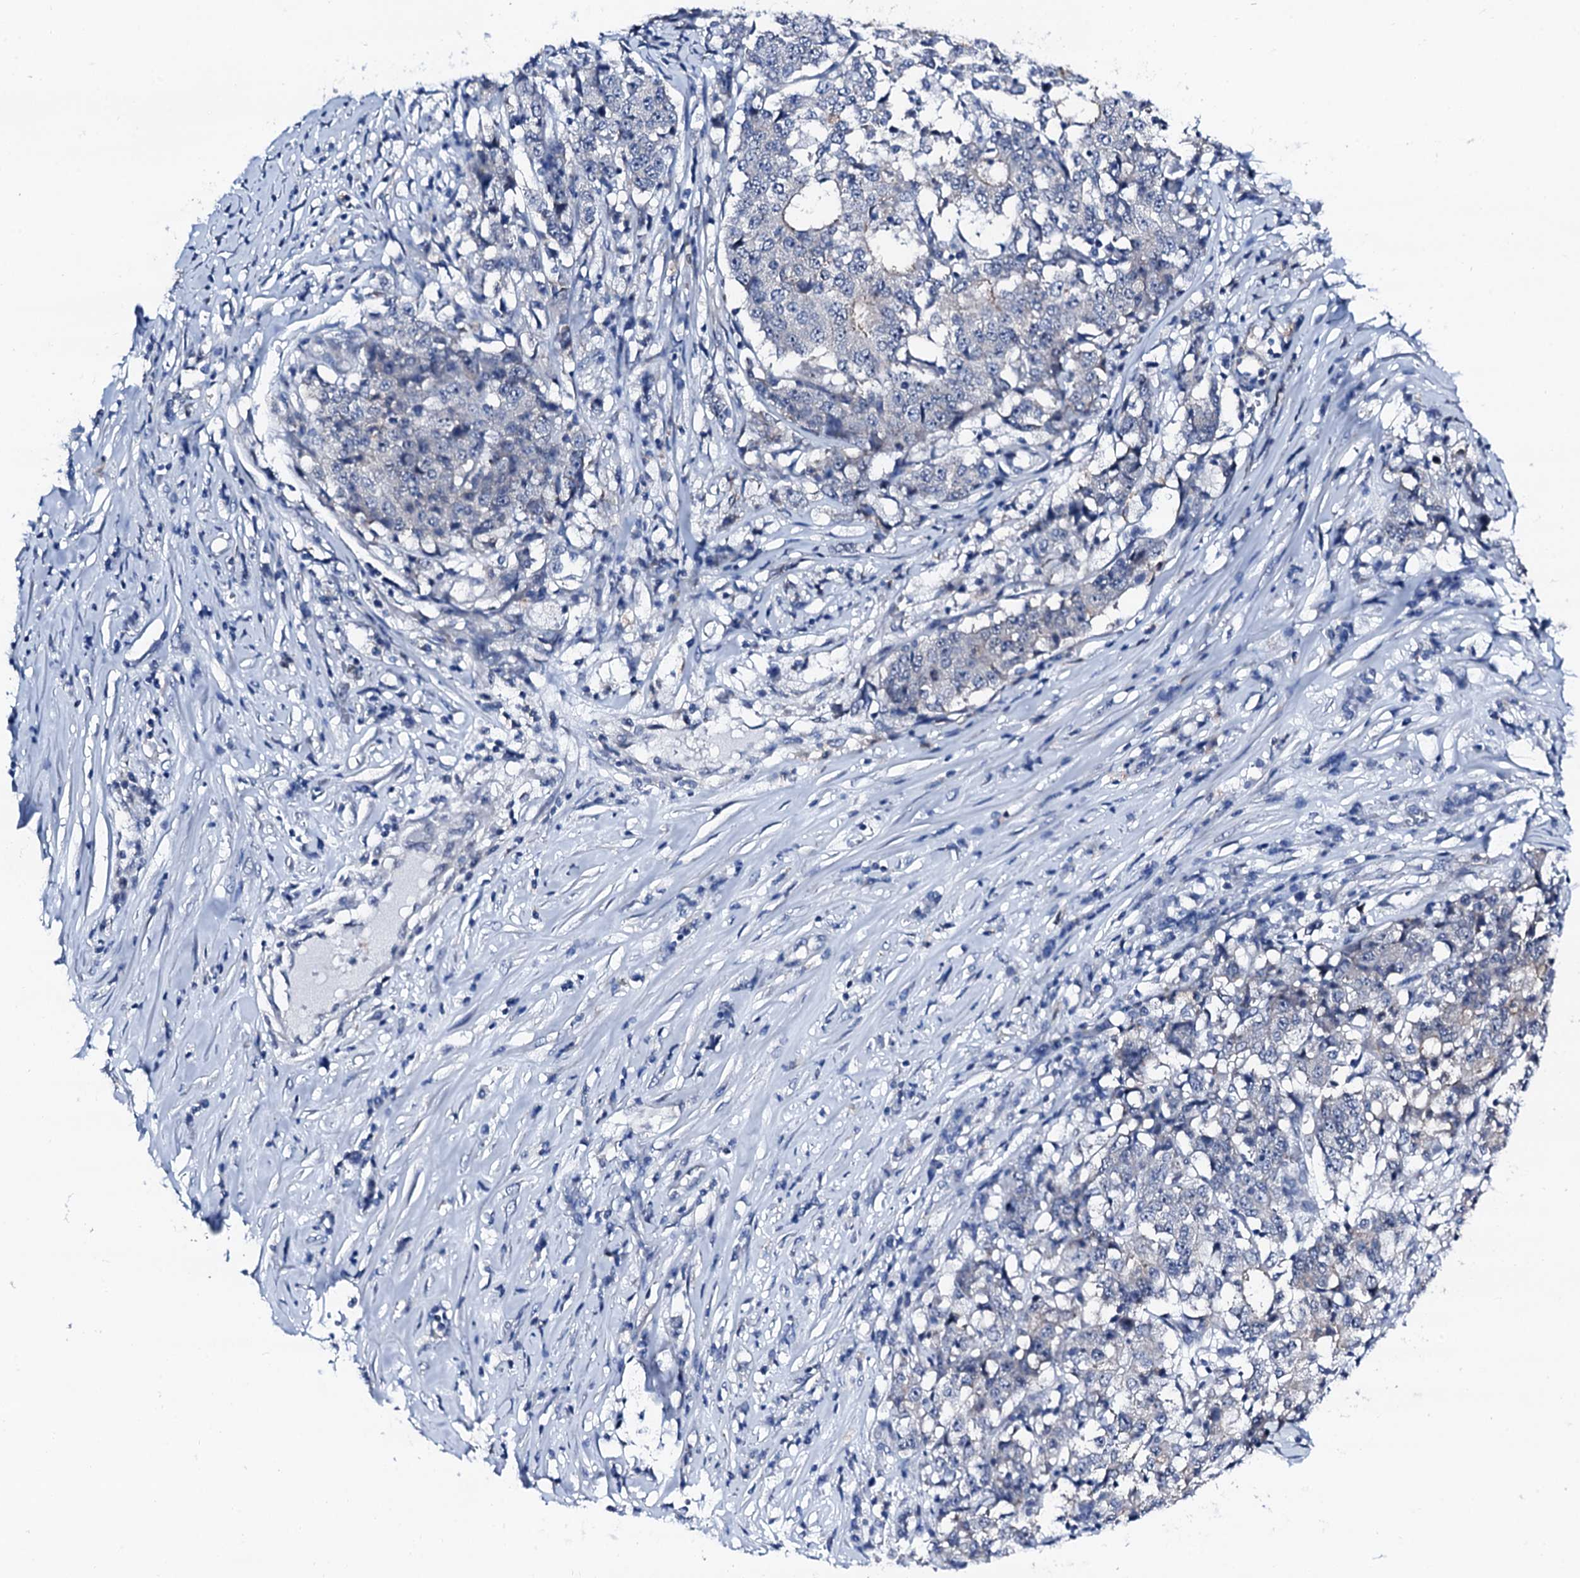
{"staining": {"intensity": "negative", "quantity": "none", "location": "none"}, "tissue": "stomach cancer", "cell_type": "Tumor cells", "image_type": "cancer", "snomed": [{"axis": "morphology", "description": "Adenocarcinoma, NOS"}, {"axis": "topography", "description": "Stomach"}], "caption": "Immunohistochemistry histopathology image of neoplastic tissue: adenocarcinoma (stomach) stained with DAB exhibits no significant protein staining in tumor cells.", "gene": "TRAFD1", "patient": {"sex": "male", "age": 59}}